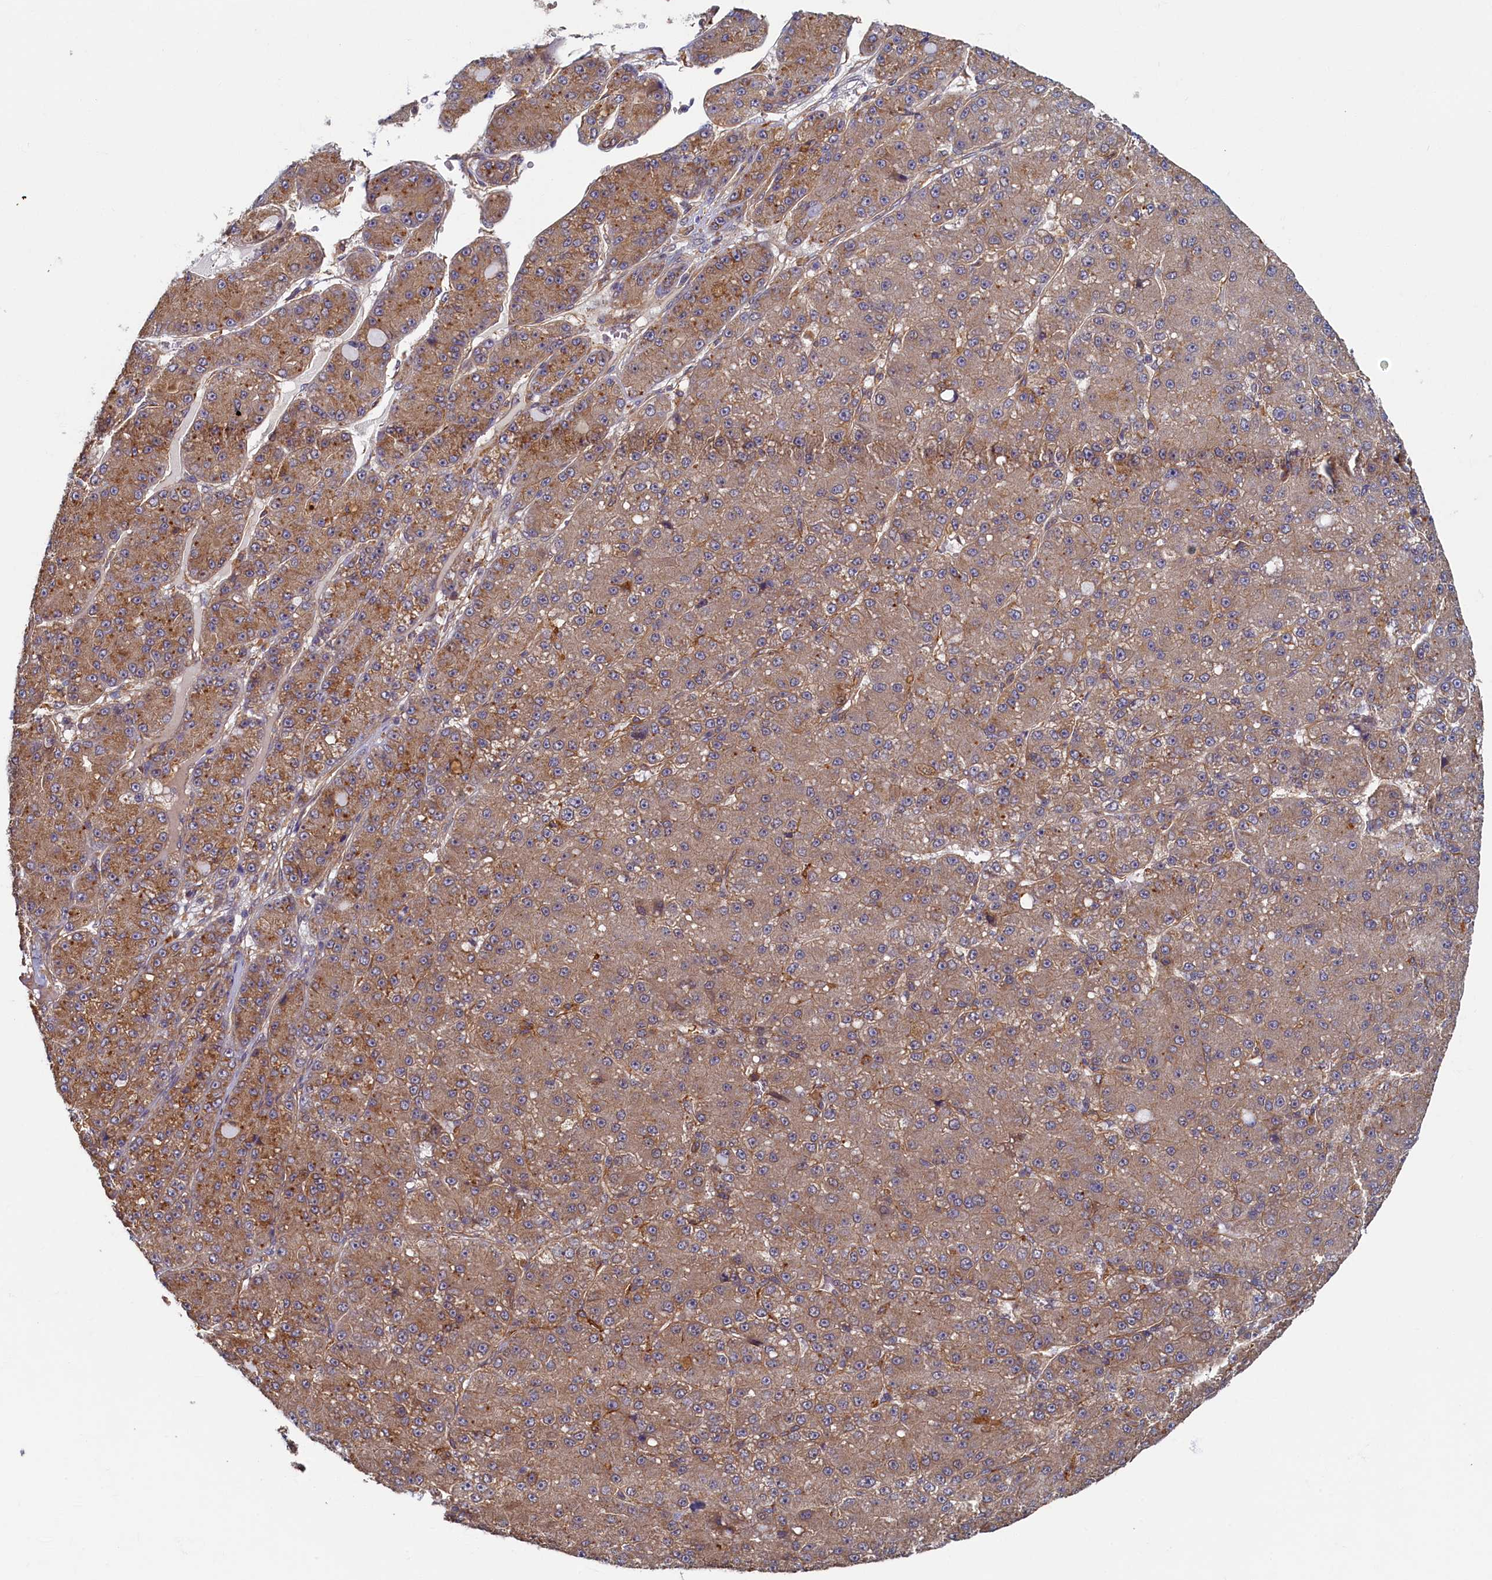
{"staining": {"intensity": "moderate", "quantity": "25%-75%", "location": "cytoplasmic/membranous"}, "tissue": "liver cancer", "cell_type": "Tumor cells", "image_type": "cancer", "snomed": [{"axis": "morphology", "description": "Carcinoma, Hepatocellular, NOS"}, {"axis": "topography", "description": "Liver"}], "caption": "This is an image of immunohistochemistry (IHC) staining of liver cancer, which shows moderate expression in the cytoplasmic/membranous of tumor cells.", "gene": "STX12", "patient": {"sex": "male", "age": 67}}